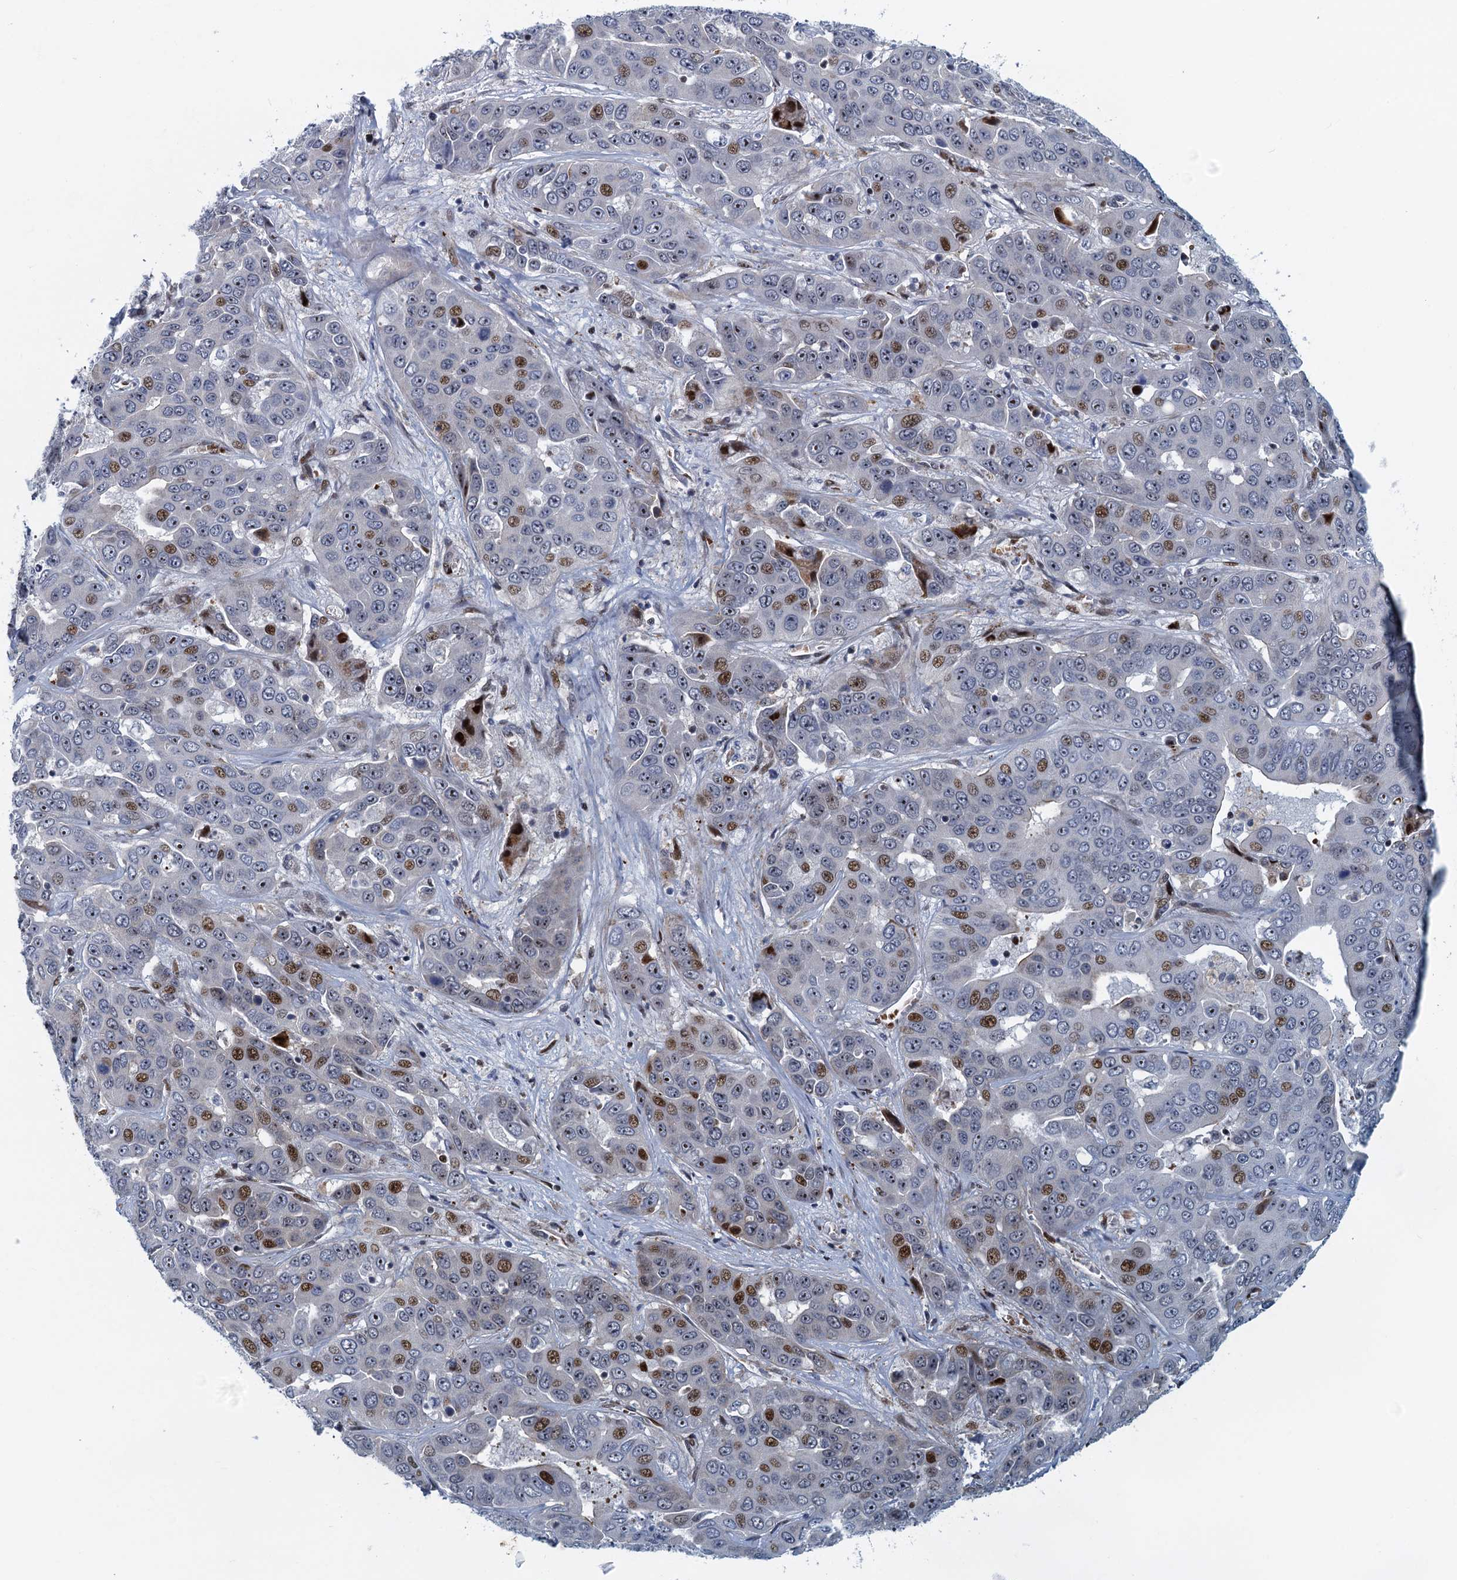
{"staining": {"intensity": "moderate", "quantity": "25%-75%", "location": "nuclear"}, "tissue": "liver cancer", "cell_type": "Tumor cells", "image_type": "cancer", "snomed": [{"axis": "morphology", "description": "Cholangiocarcinoma"}, {"axis": "topography", "description": "Liver"}], "caption": "Protein analysis of cholangiocarcinoma (liver) tissue shows moderate nuclear positivity in about 25%-75% of tumor cells.", "gene": "ANKRD13D", "patient": {"sex": "female", "age": 52}}